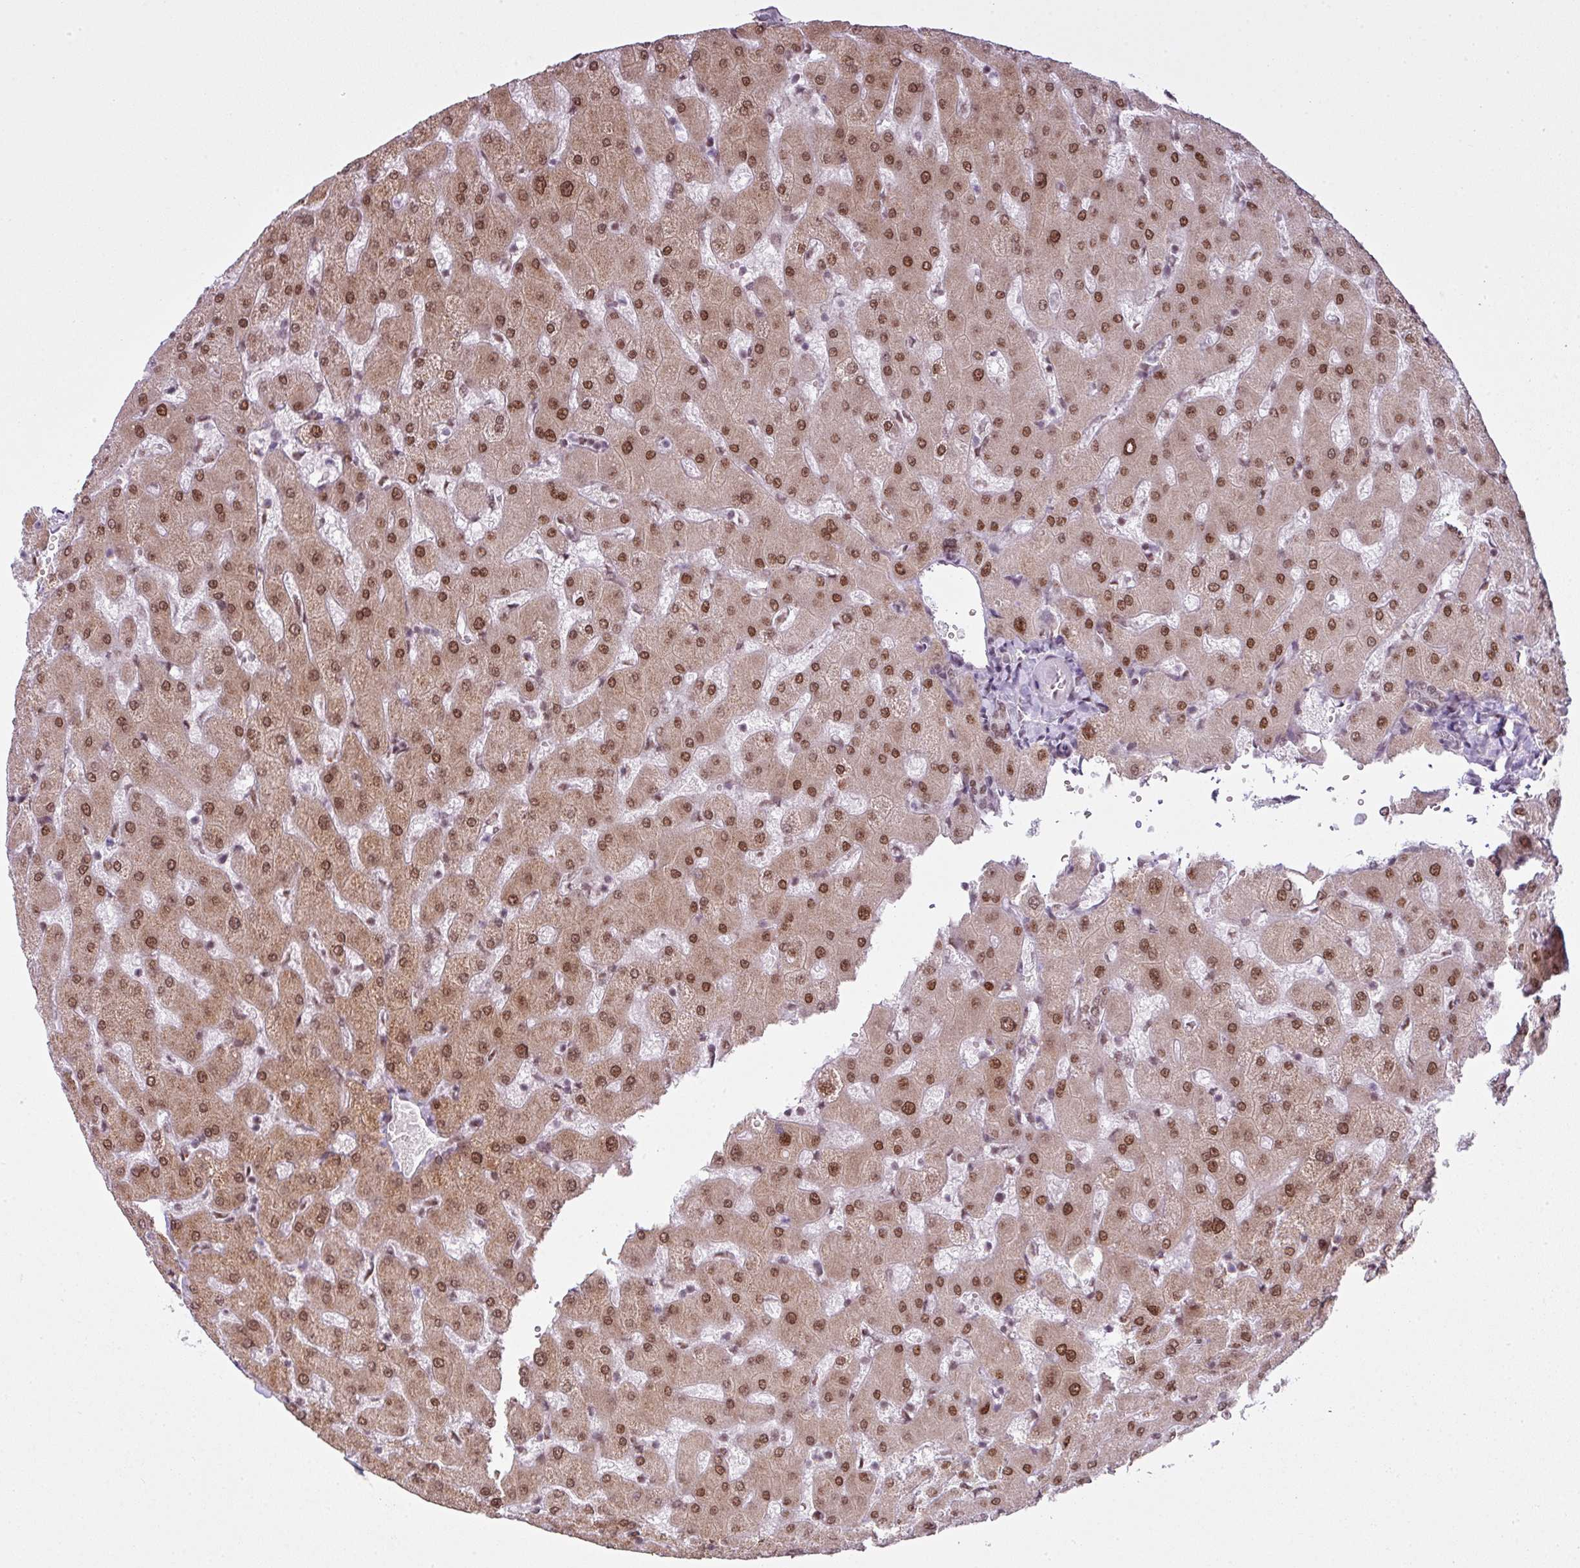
{"staining": {"intensity": "moderate", "quantity": ">75%", "location": "nuclear"}, "tissue": "liver", "cell_type": "Cholangiocytes", "image_type": "normal", "snomed": [{"axis": "morphology", "description": "Normal tissue, NOS"}, {"axis": "topography", "description": "Liver"}], "caption": "A brown stain labels moderate nuclear positivity of a protein in cholangiocytes of unremarkable liver. (brown staining indicates protein expression, while blue staining denotes nuclei).", "gene": "ARL6IP4", "patient": {"sex": "female", "age": 63}}